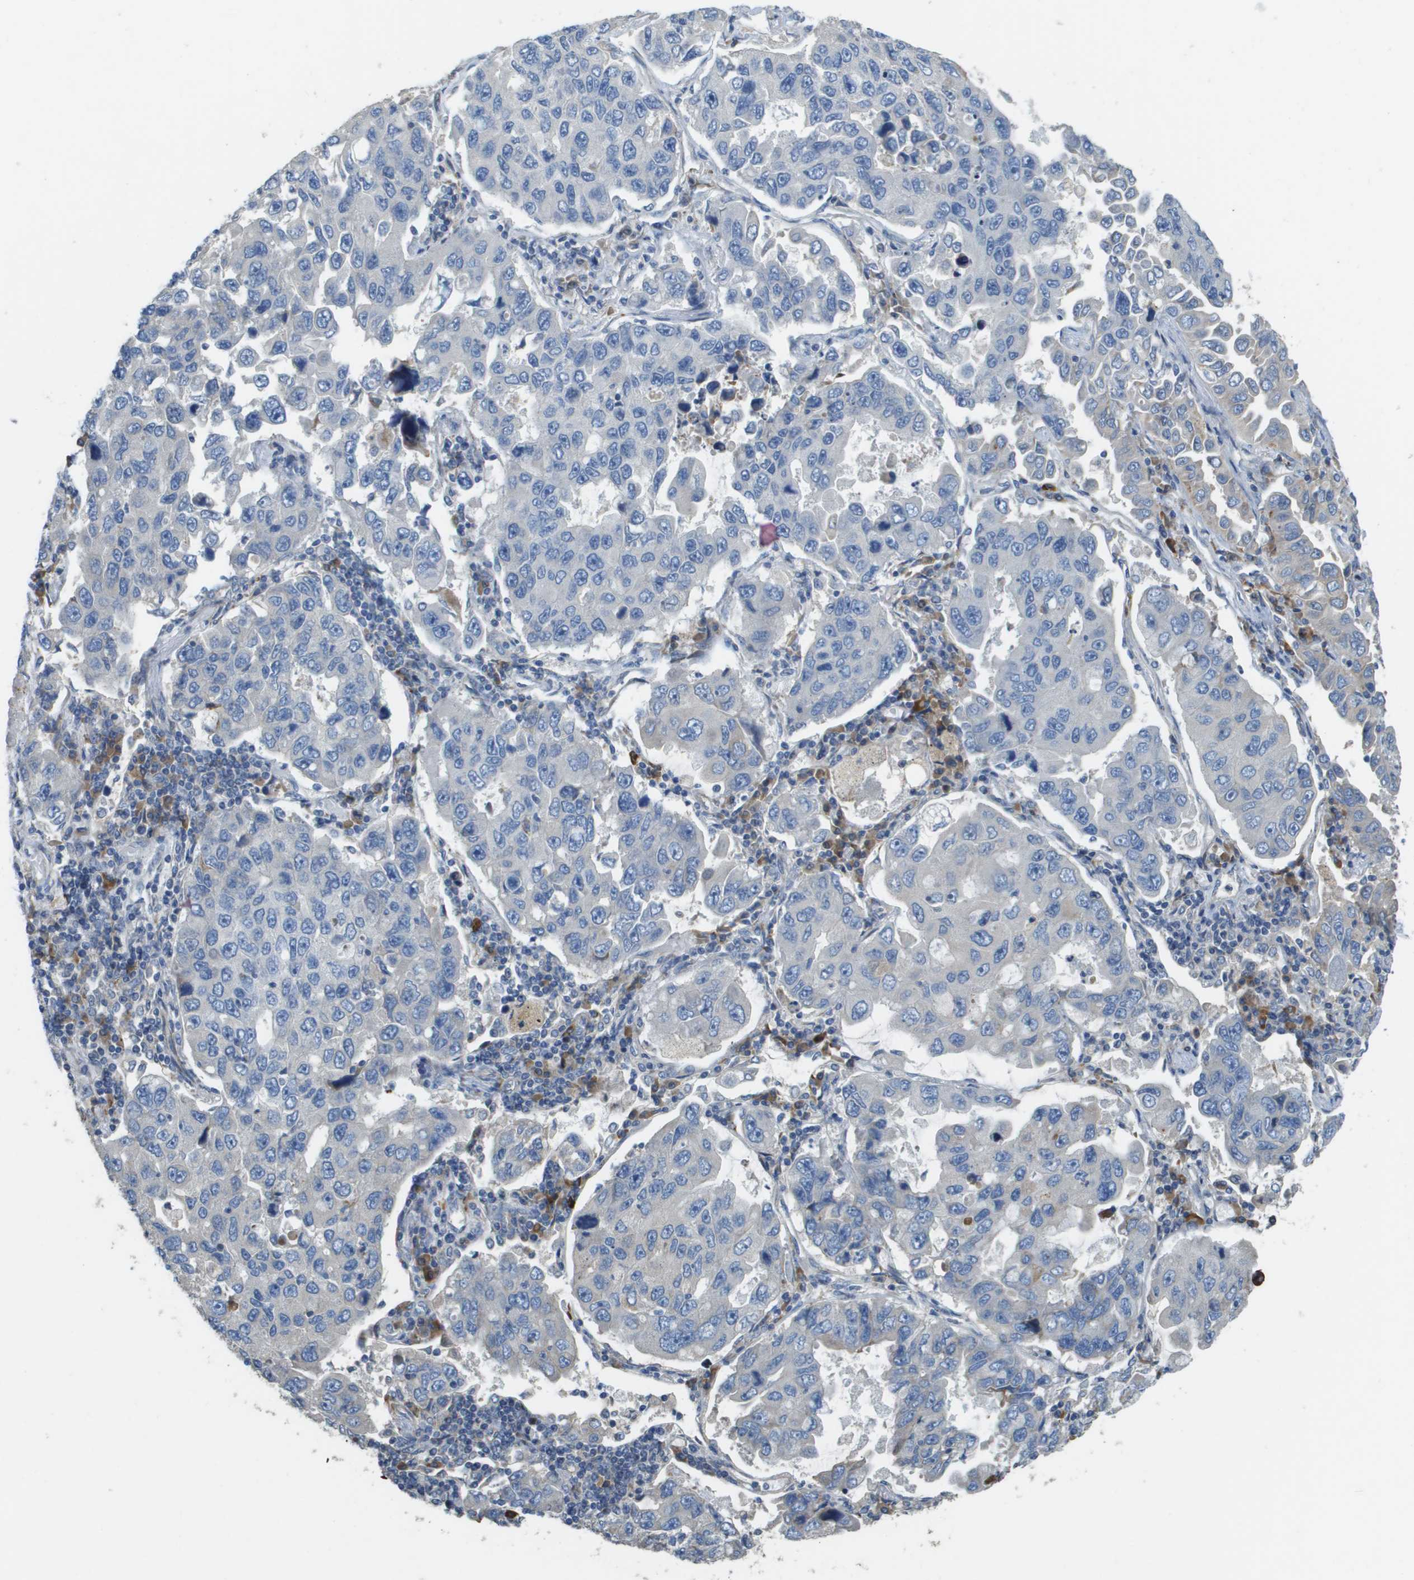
{"staining": {"intensity": "negative", "quantity": "none", "location": "none"}, "tissue": "lung cancer", "cell_type": "Tumor cells", "image_type": "cancer", "snomed": [{"axis": "morphology", "description": "Adenocarcinoma, NOS"}, {"axis": "topography", "description": "Lung"}], "caption": "An image of human lung cancer (adenocarcinoma) is negative for staining in tumor cells.", "gene": "CASP10", "patient": {"sex": "male", "age": 64}}